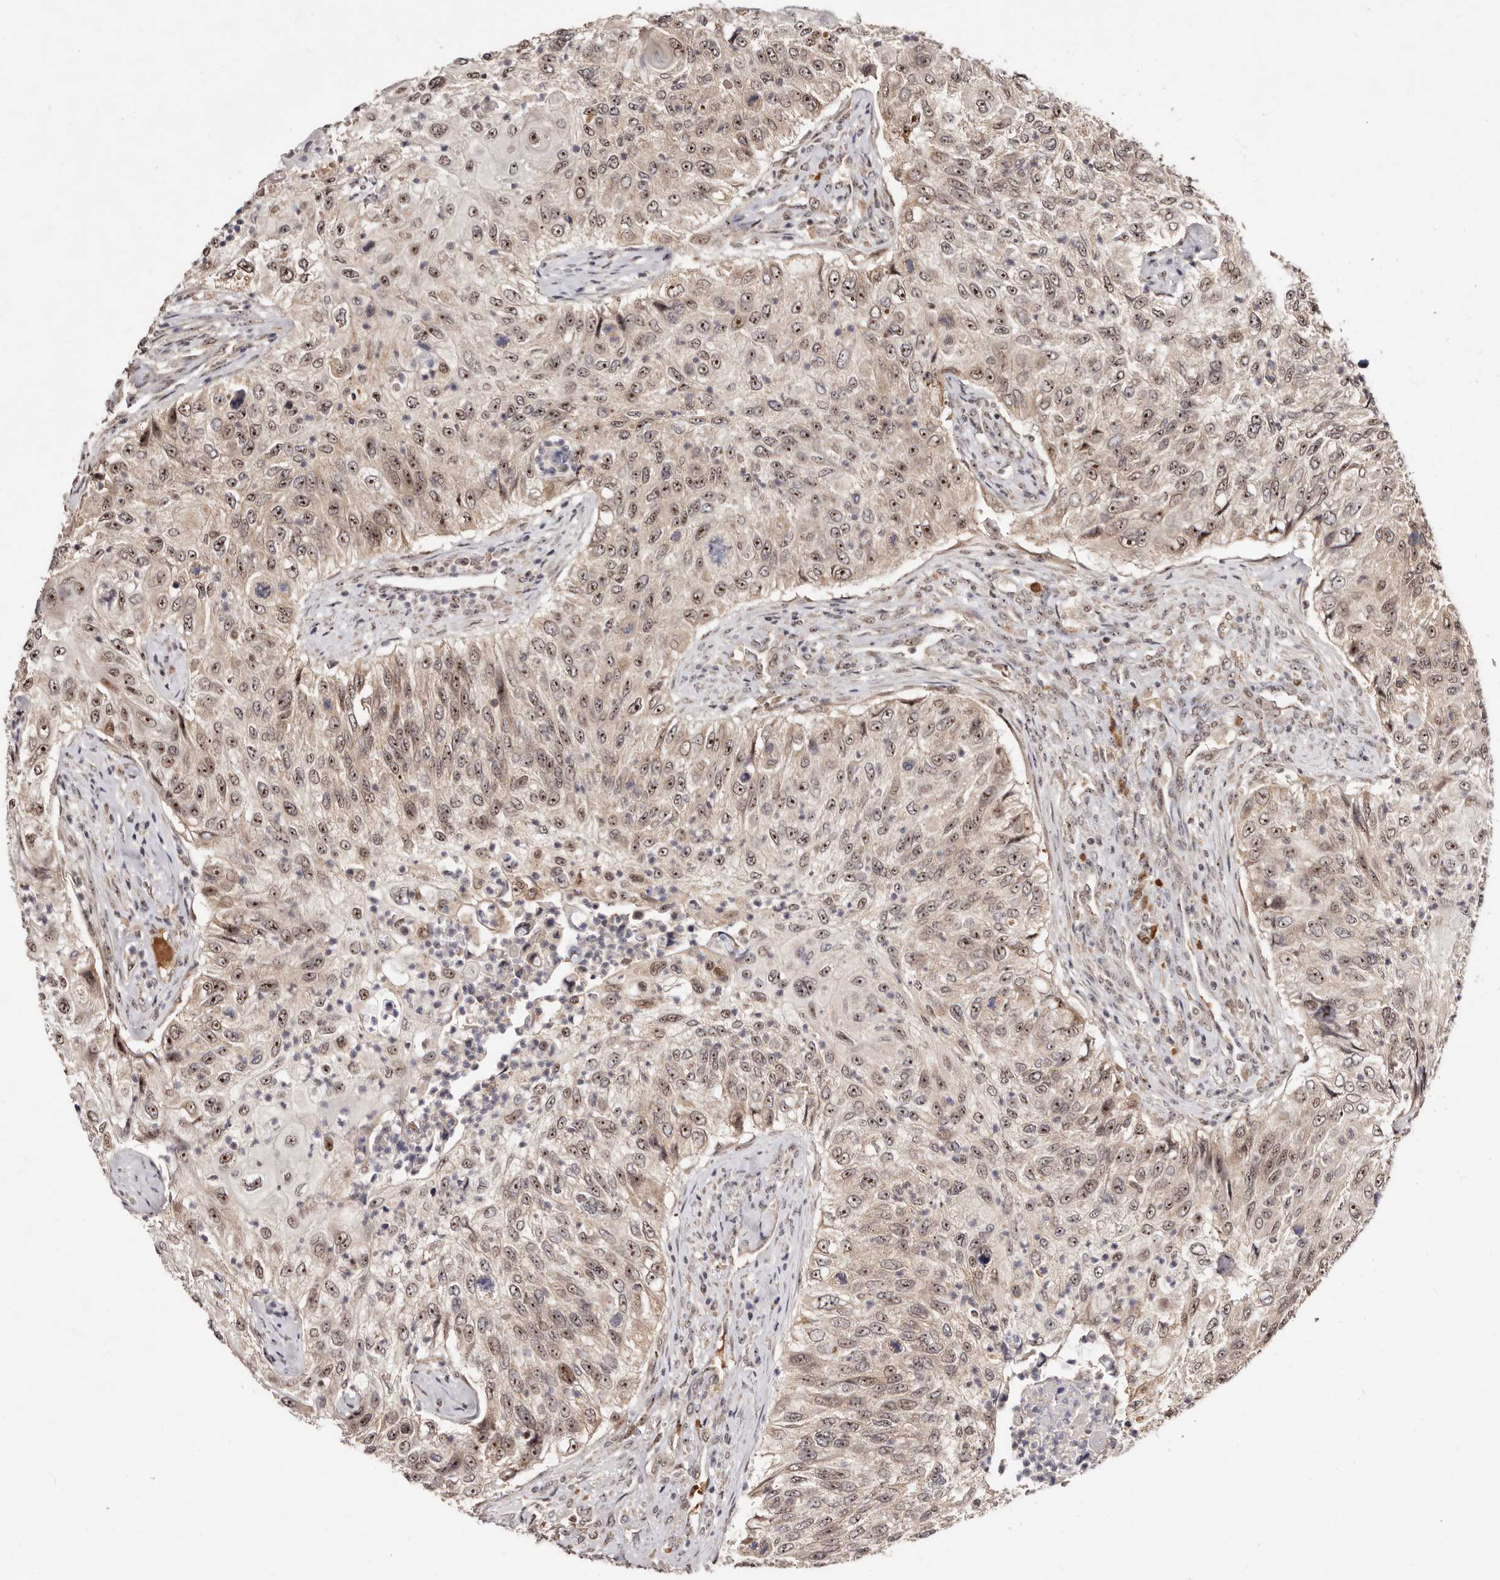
{"staining": {"intensity": "strong", "quantity": ">75%", "location": "nuclear"}, "tissue": "urothelial cancer", "cell_type": "Tumor cells", "image_type": "cancer", "snomed": [{"axis": "morphology", "description": "Urothelial carcinoma, High grade"}, {"axis": "topography", "description": "Urinary bladder"}], "caption": "Urothelial carcinoma (high-grade) stained with a brown dye exhibits strong nuclear positive positivity in approximately >75% of tumor cells.", "gene": "APOL6", "patient": {"sex": "female", "age": 60}}